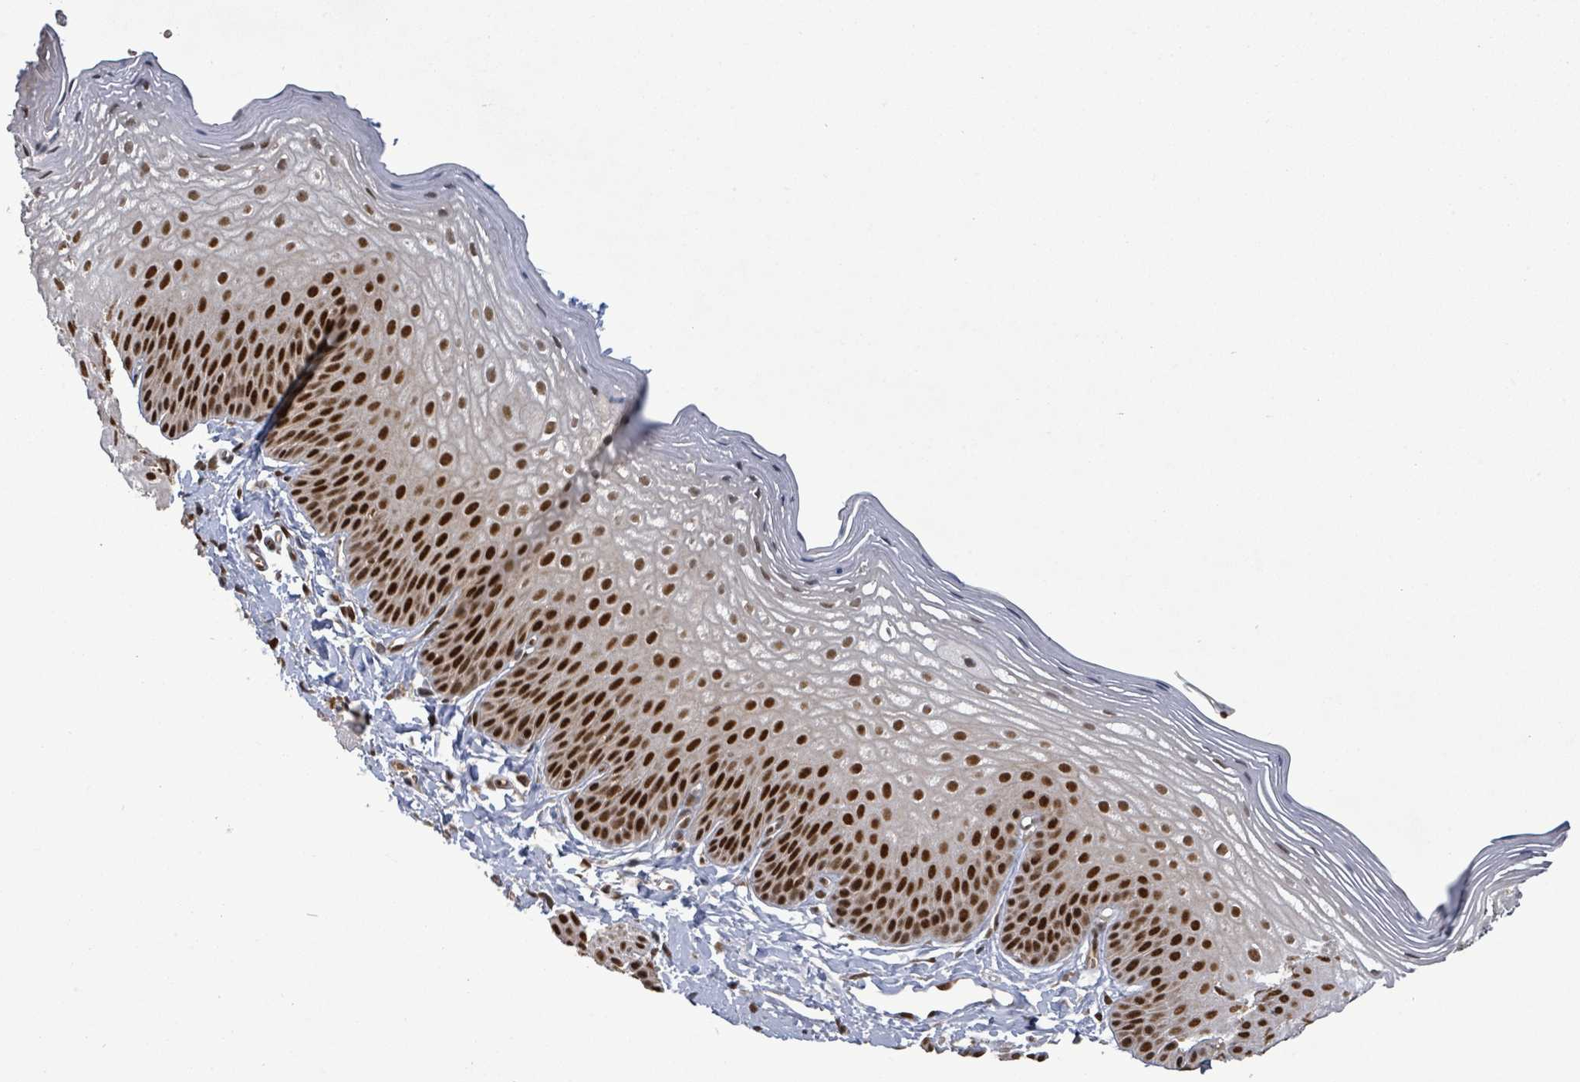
{"staining": {"intensity": "strong", "quantity": ">75%", "location": "nuclear"}, "tissue": "skin", "cell_type": "Epidermal cells", "image_type": "normal", "snomed": [{"axis": "morphology", "description": "Normal tissue, NOS"}, {"axis": "morphology", "description": "Hemorrhoids"}, {"axis": "morphology", "description": "Inflammation, NOS"}, {"axis": "topography", "description": "Anal"}], "caption": "Strong nuclear staining is present in about >75% of epidermal cells in normal skin.", "gene": "PATZ1", "patient": {"sex": "male", "age": 60}}